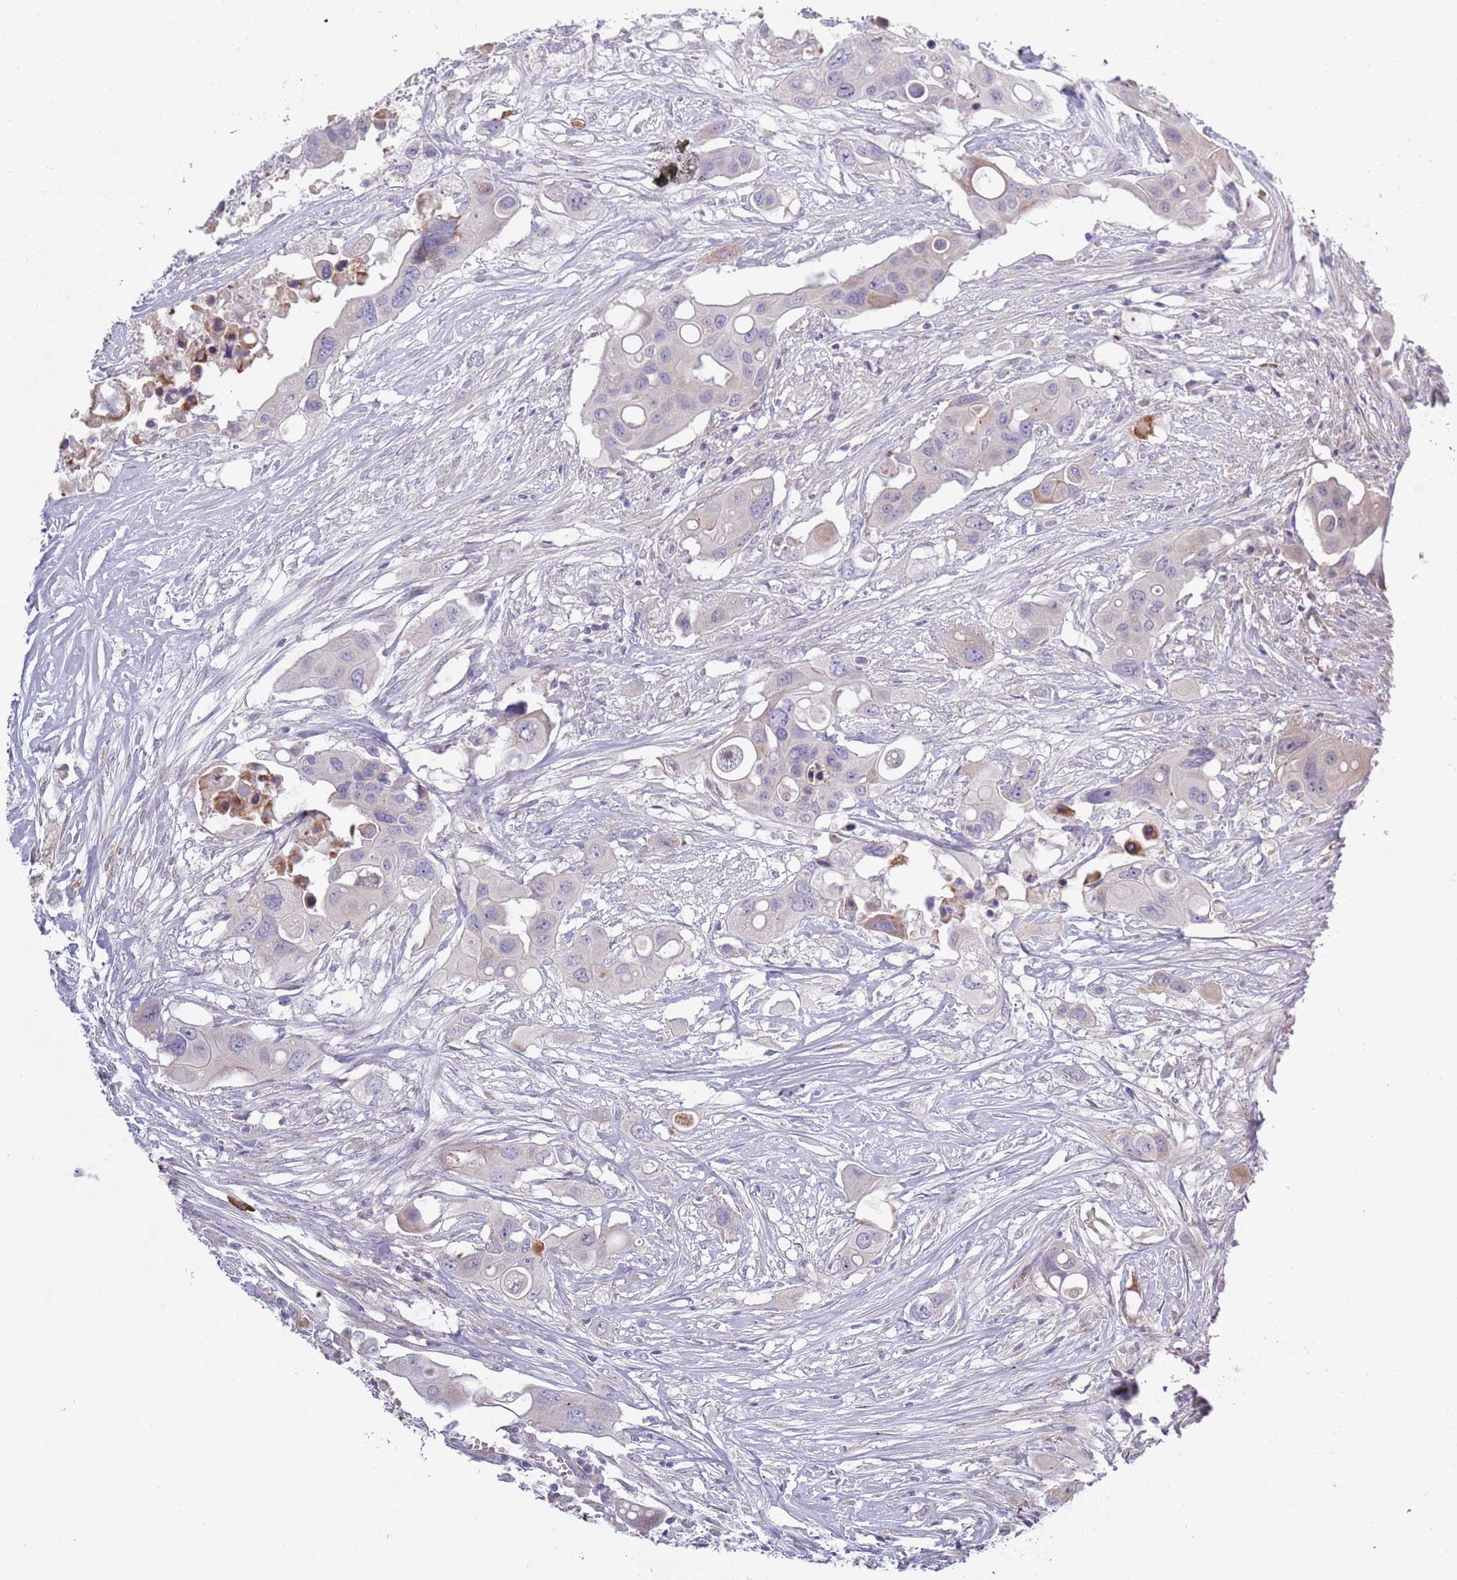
{"staining": {"intensity": "weak", "quantity": "<25%", "location": "cytoplasmic/membranous"}, "tissue": "colorectal cancer", "cell_type": "Tumor cells", "image_type": "cancer", "snomed": [{"axis": "morphology", "description": "Adenocarcinoma, NOS"}, {"axis": "topography", "description": "Colon"}], "caption": "High power microscopy micrograph of an immunohistochemistry (IHC) image of colorectal cancer, revealing no significant expression in tumor cells.", "gene": "LTB", "patient": {"sex": "male", "age": 77}}